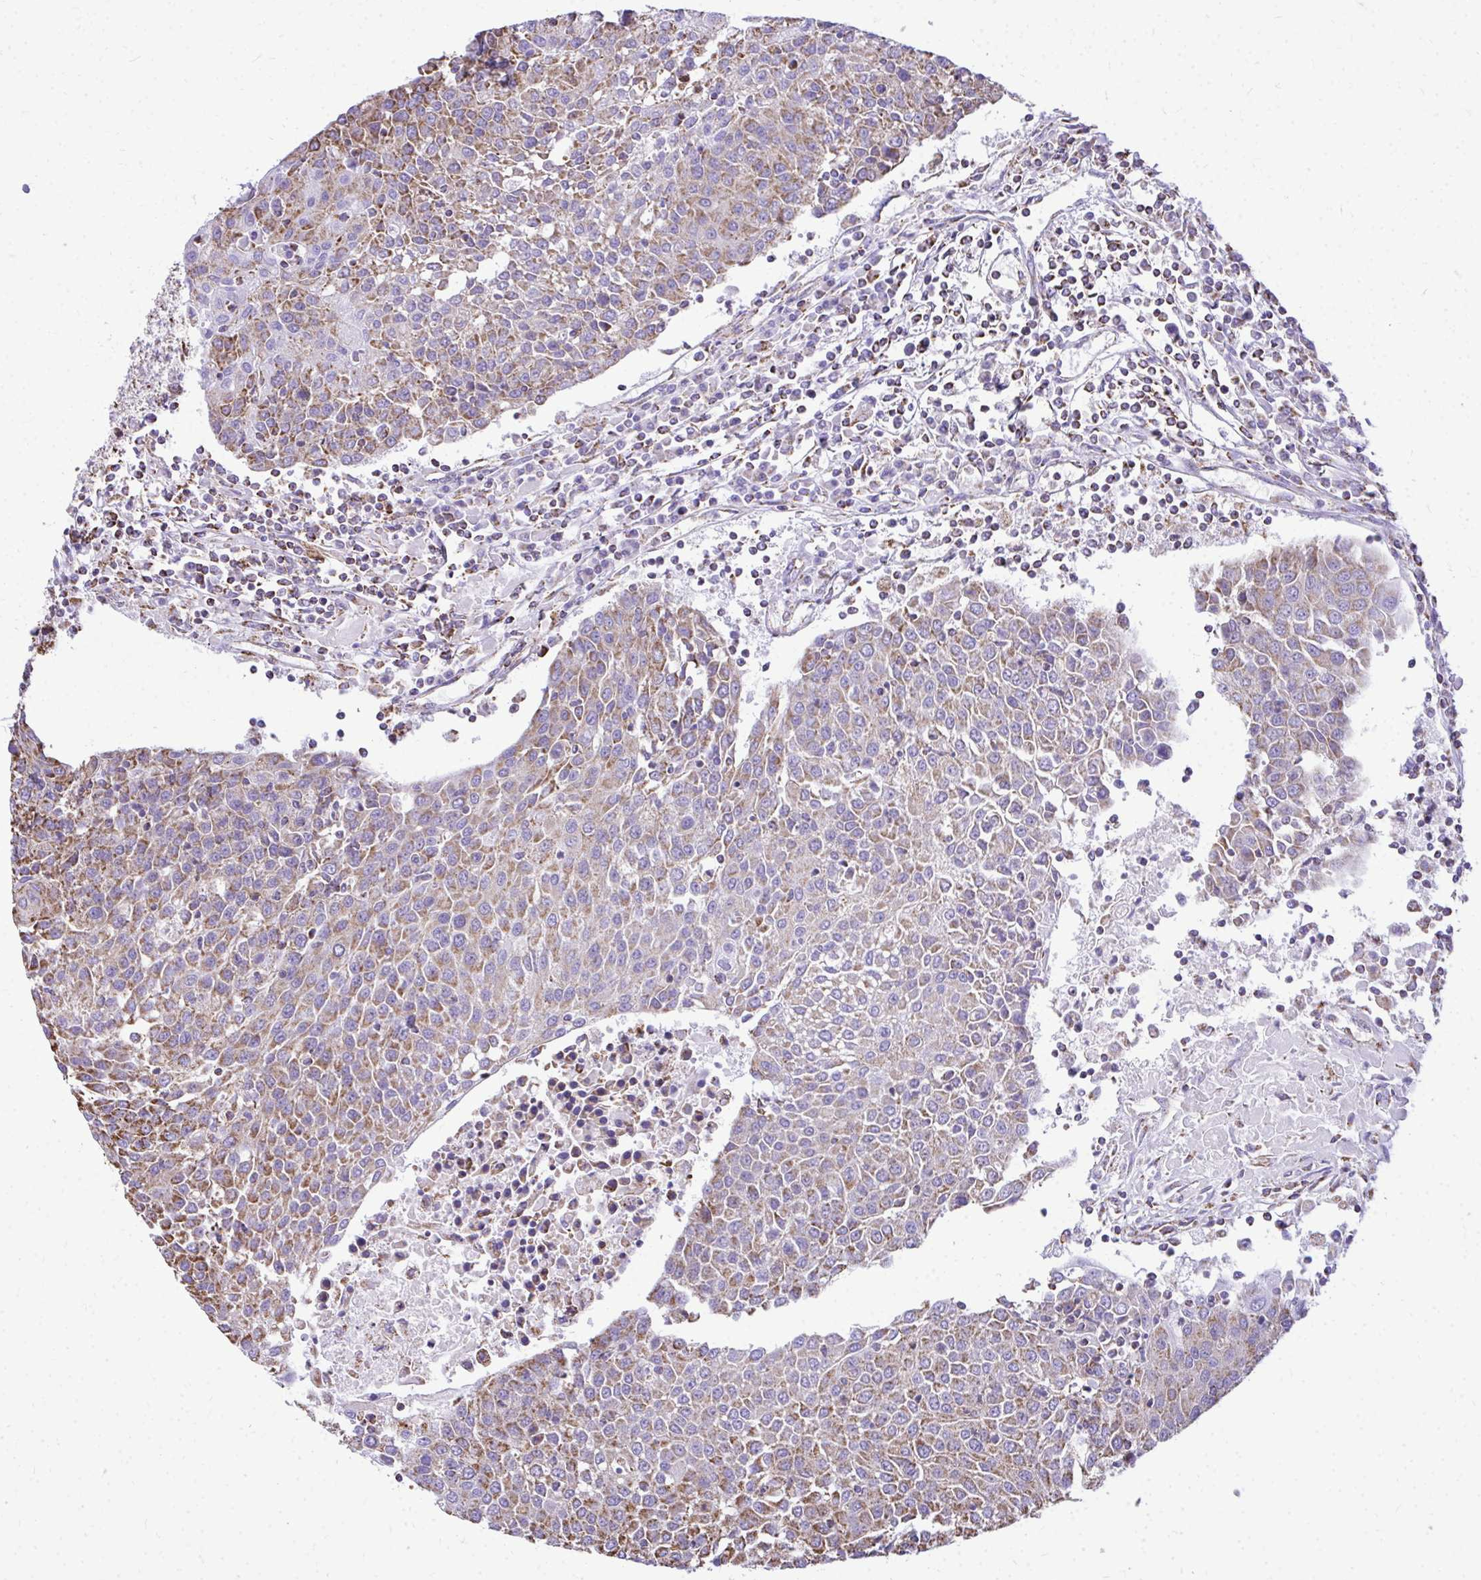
{"staining": {"intensity": "weak", "quantity": "25%-75%", "location": "cytoplasmic/membranous"}, "tissue": "urothelial cancer", "cell_type": "Tumor cells", "image_type": "cancer", "snomed": [{"axis": "morphology", "description": "Urothelial carcinoma, High grade"}, {"axis": "topography", "description": "Urinary bladder"}], "caption": "Immunohistochemical staining of high-grade urothelial carcinoma exhibits low levels of weak cytoplasmic/membranous protein staining in about 25%-75% of tumor cells. (DAB IHC, brown staining for protein, blue staining for nuclei).", "gene": "MPZL2", "patient": {"sex": "female", "age": 85}}